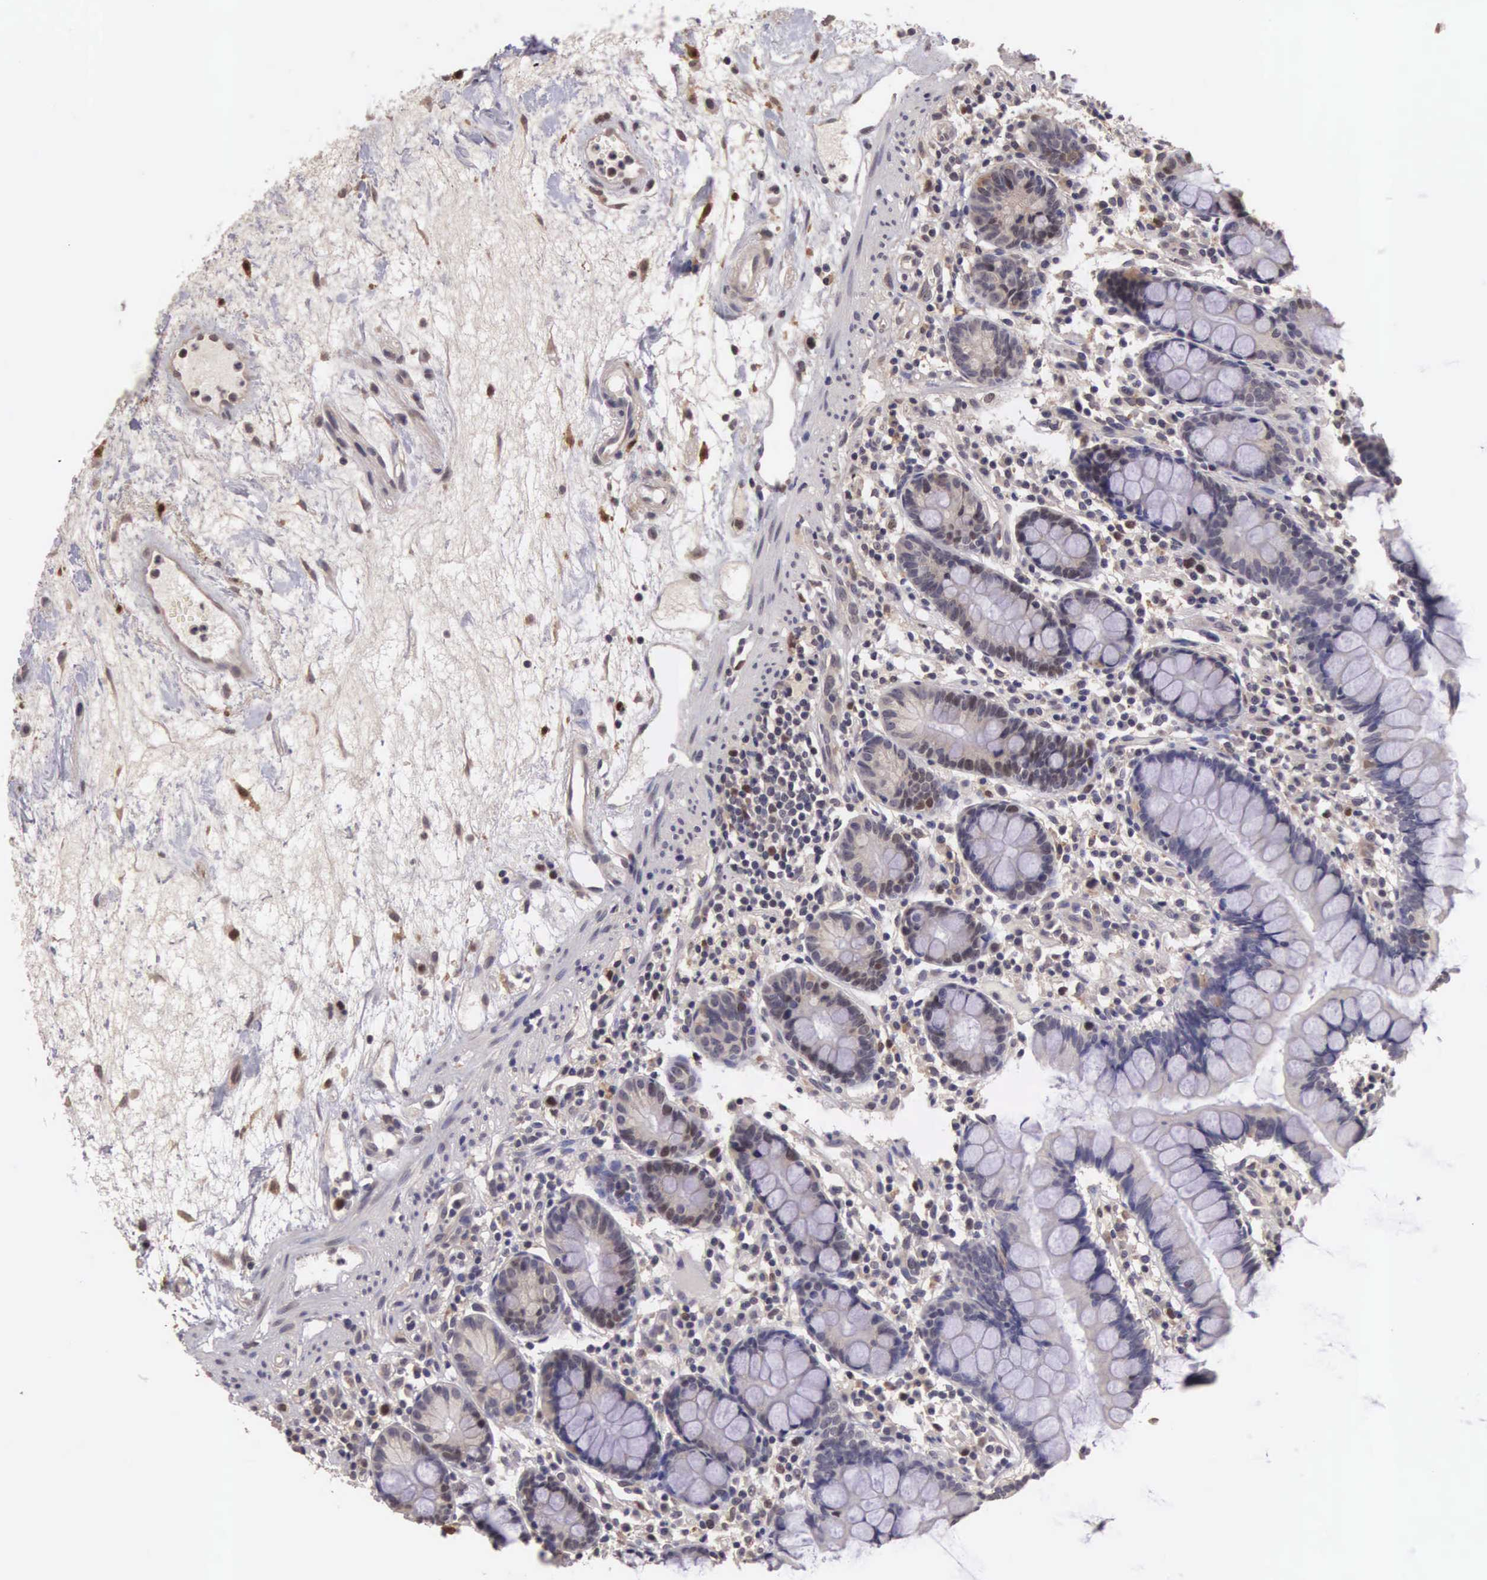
{"staining": {"intensity": "weak", "quantity": ">75%", "location": "cytoplasmic/membranous"}, "tissue": "small intestine", "cell_type": "Glandular cells", "image_type": "normal", "snomed": [{"axis": "morphology", "description": "Normal tissue, NOS"}, {"axis": "topography", "description": "Small intestine"}], "caption": "IHC of normal small intestine demonstrates low levels of weak cytoplasmic/membranous positivity in approximately >75% of glandular cells.", "gene": "CDC45", "patient": {"sex": "female", "age": 51}}